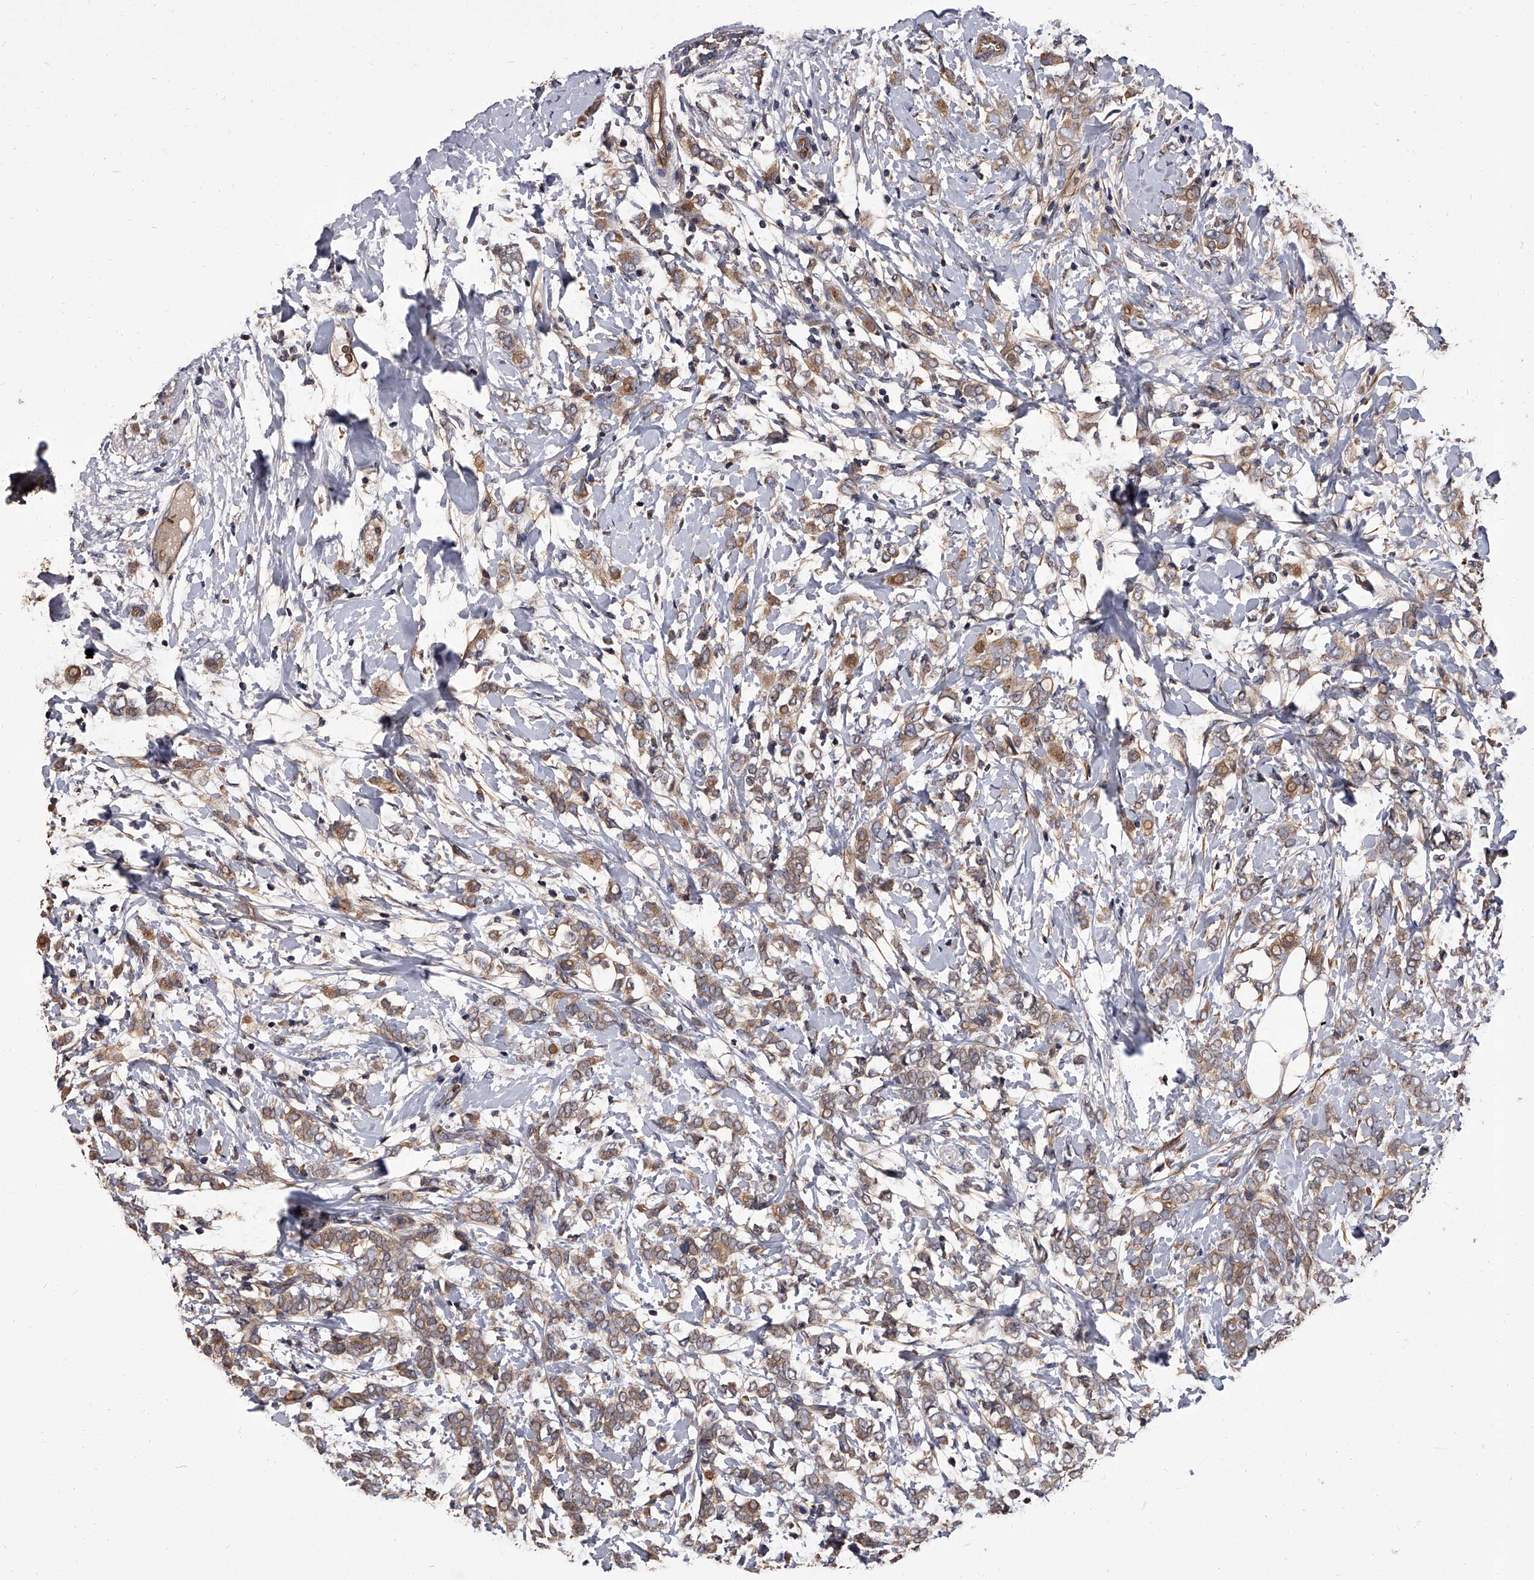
{"staining": {"intensity": "moderate", "quantity": ">75%", "location": "cytoplasmic/membranous"}, "tissue": "breast cancer", "cell_type": "Tumor cells", "image_type": "cancer", "snomed": [{"axis": "morphology", "description": "Normal tissue, NOS"}, {"axis": "morphology", "description": "Lobular carcinoma"}, {"axis": "topography", "description": "Breast"}], "caption": "Approximately >75% of tumor cells in human lobular carcinoma (breast) show moderate cytoplasmic/membranous protein staining as visualized by brown immunohistochemical staining.", "gene": "STK36", "patient": {"sex": "female", "age": 47}}